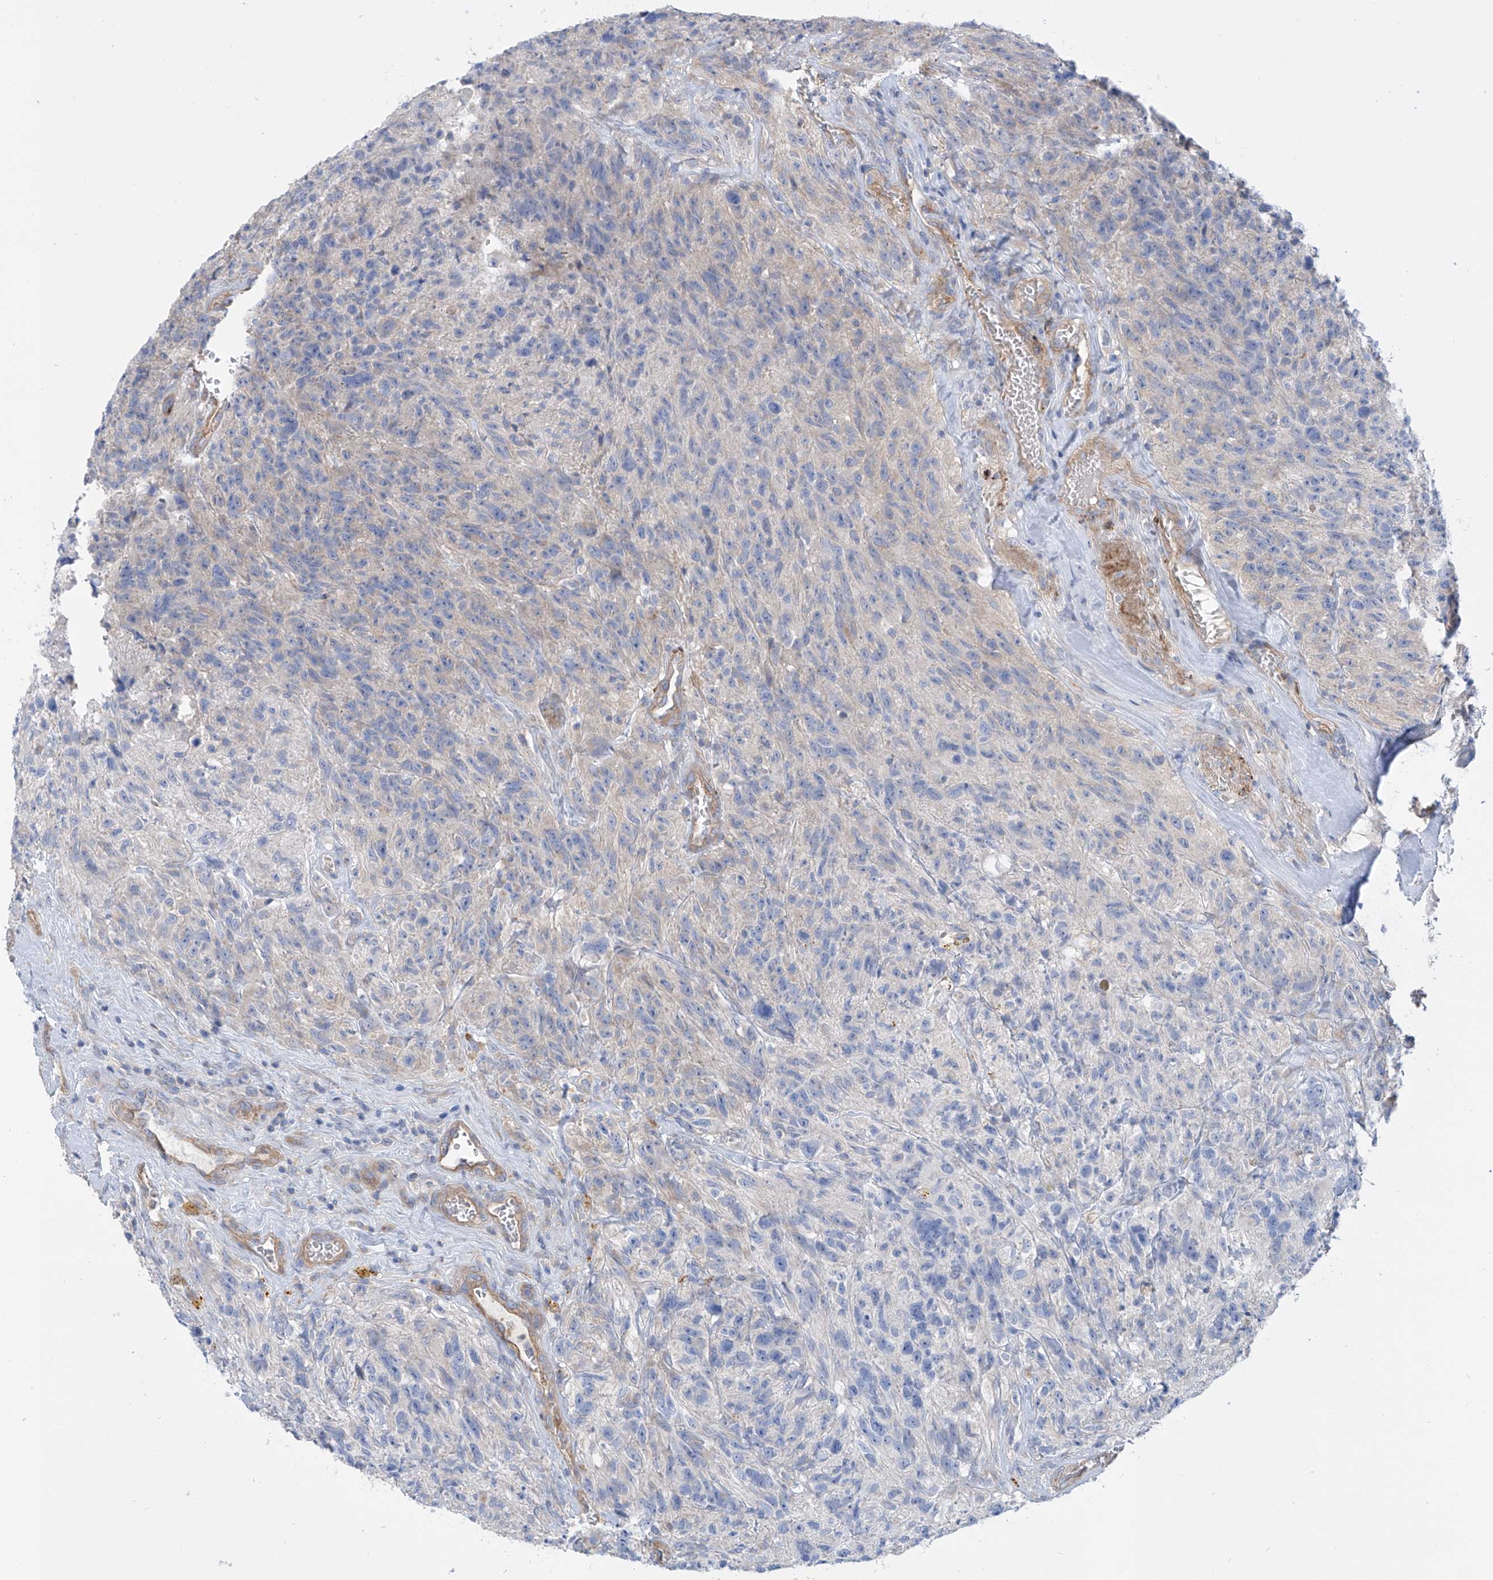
{"staining": {"intensity": "negative", "quantity": "none", "location": "none"}, "tissue": "glioma", "cell_type": "Tumor cells", "image_type": "cancer", "snomed": [{"axis": "morphology", "description": "Glioma, malignant, High grade"}, {"axis": "topography", "description": "Brain"}], "caption": "Tumor cells show no significant positivity in glioma.", "gene": "TMEM209", "patient": {"sex": "male", "age": 69}}